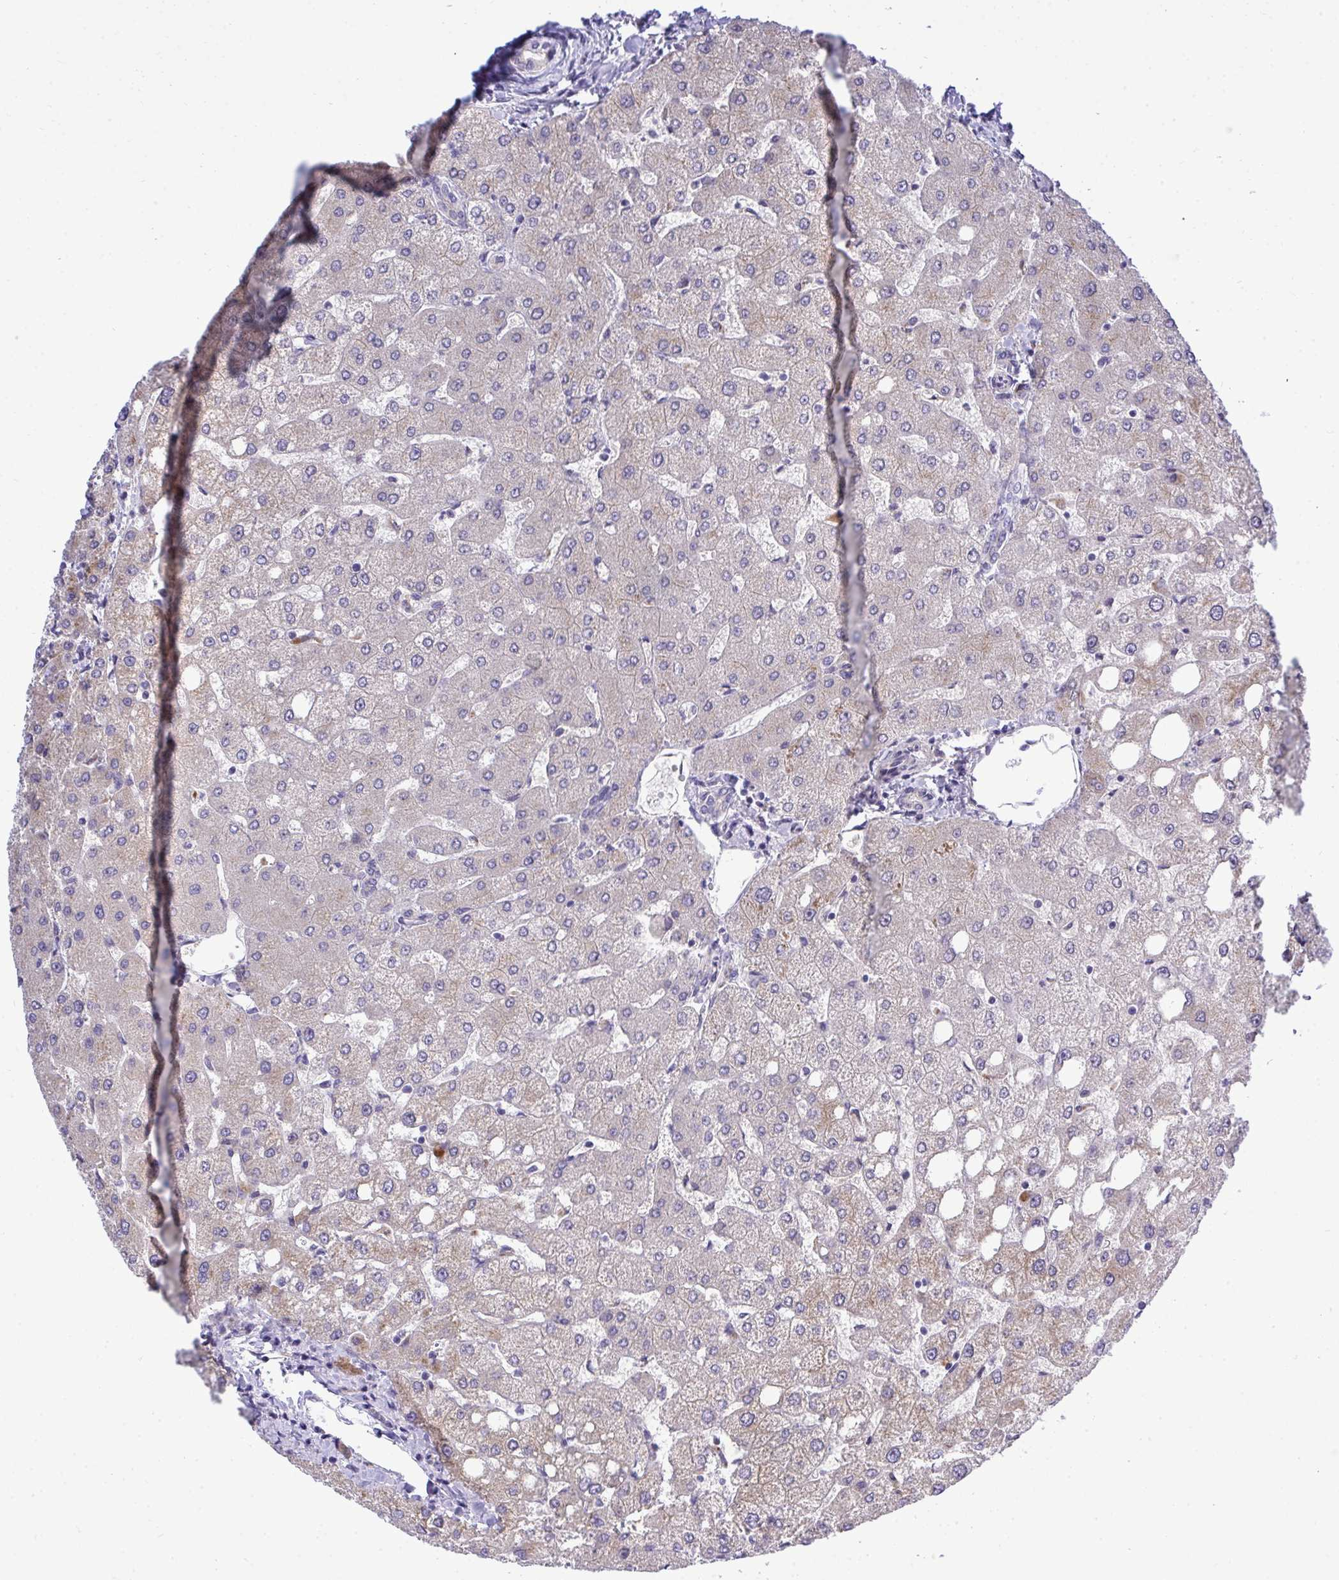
{"staining": {"intensity": "negative", "quantity": "none", "location": "none"}, "tissue": "liver", "cell_type": "Cholangiocytes", "image_type": "normal", "snomed": [{"axis": "morphology", "description": "Normal tissue, NOS"}, {"axis": "topography", "description": "Liver"}], "caption": "Human liver stained for a protein using IHC reveals no positivity in cholangiocytes.", "gene": "XAF1", "patient": {"sex": "female", "age": 54}}